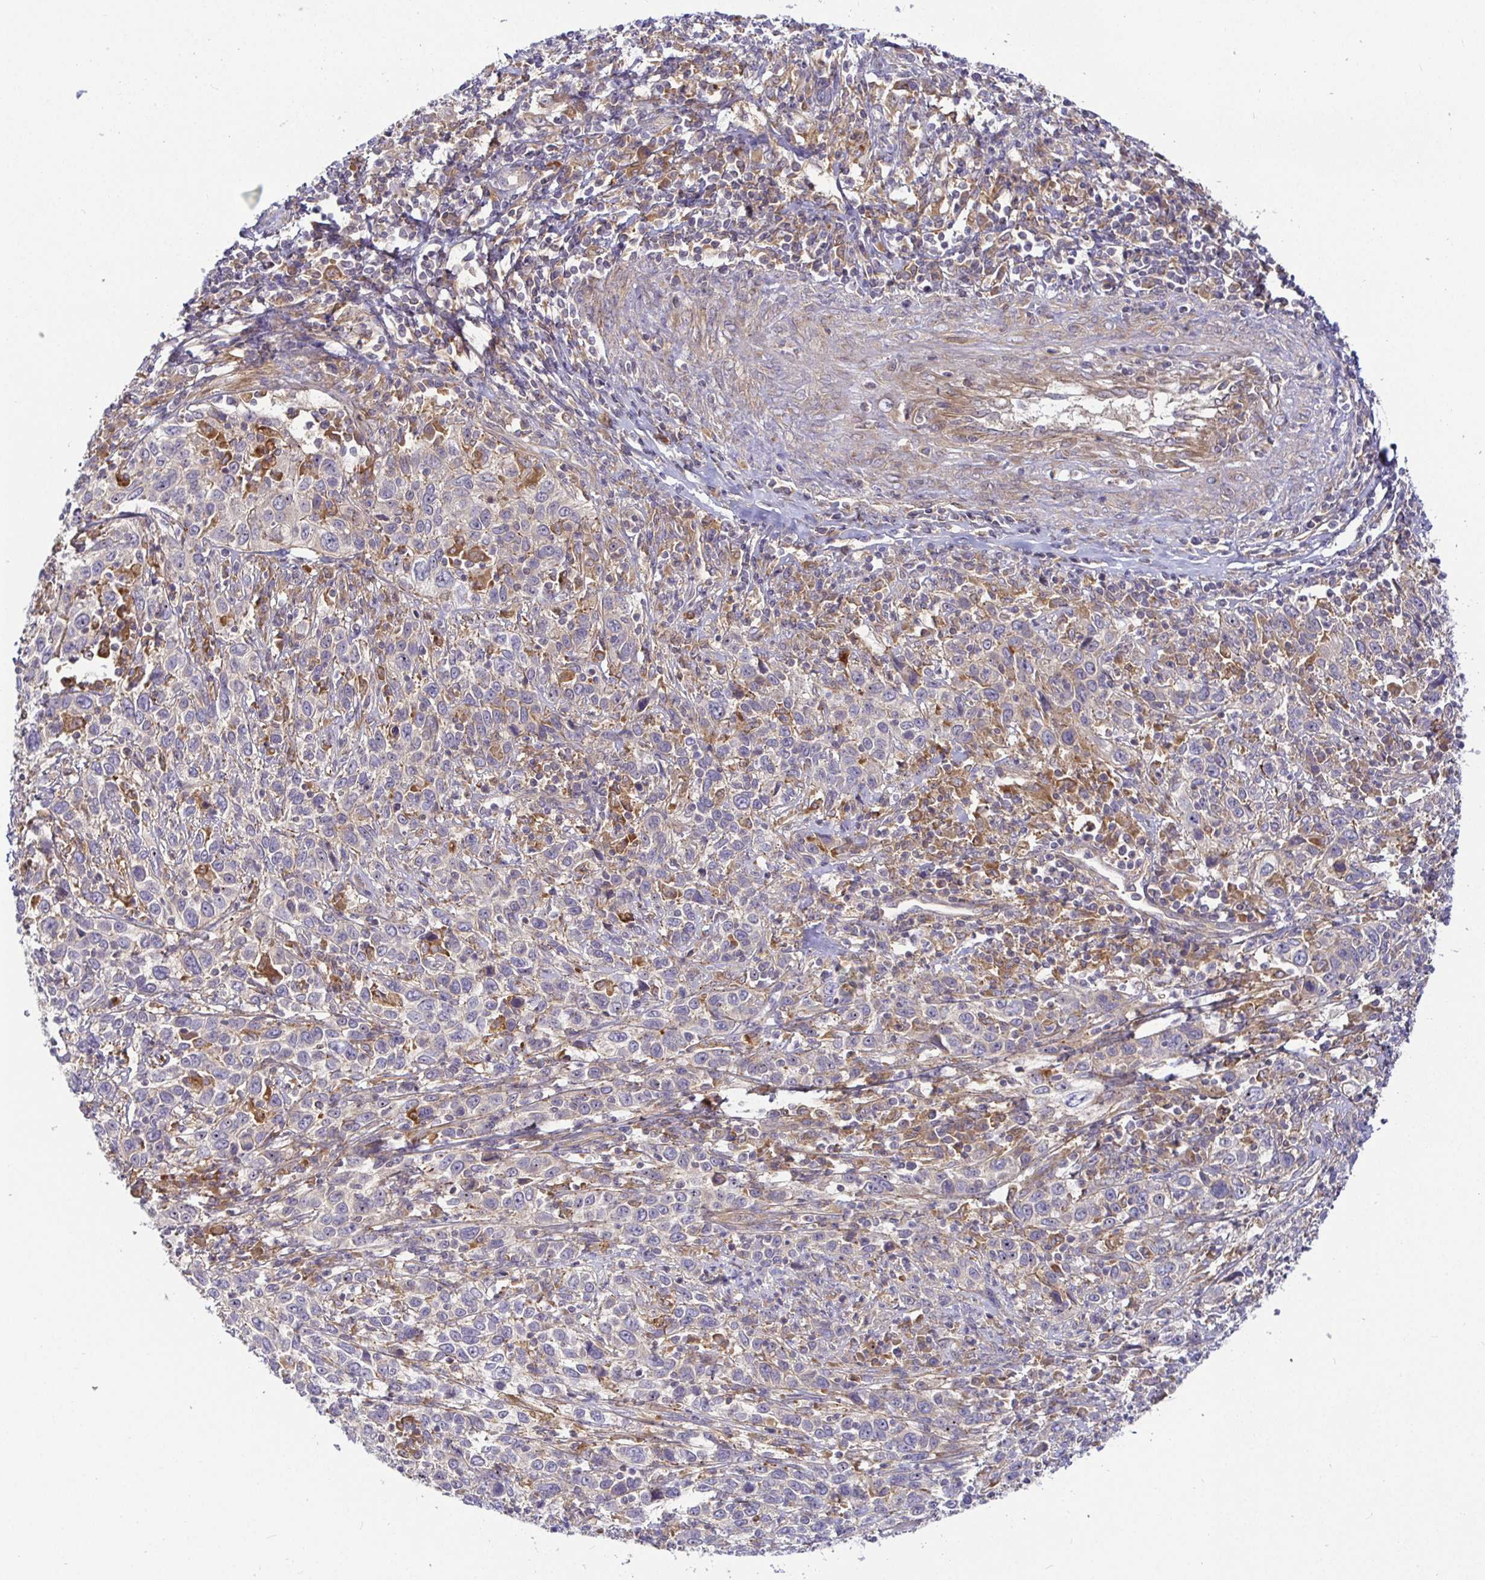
{"staining": {"intensity": "negative", "quantity": "none", "location": "none"}, "tissue": "cervical cancer", "cell_type": "Tumor cells", "image_type": "cancer", "snomed": [{"axis": "morphology", "description": "Squamous cell carcinoma, NOS"}, {"axis": "topography", "description": "Cervix"}], "caption": "Human squamous cell carcinoma (cervical) stained for a protein using immunohistochemistry (IHC) shows no positivity in tumor cells.", "gene": "SNX8", "patient": {"sex": "female", "age": 46}}